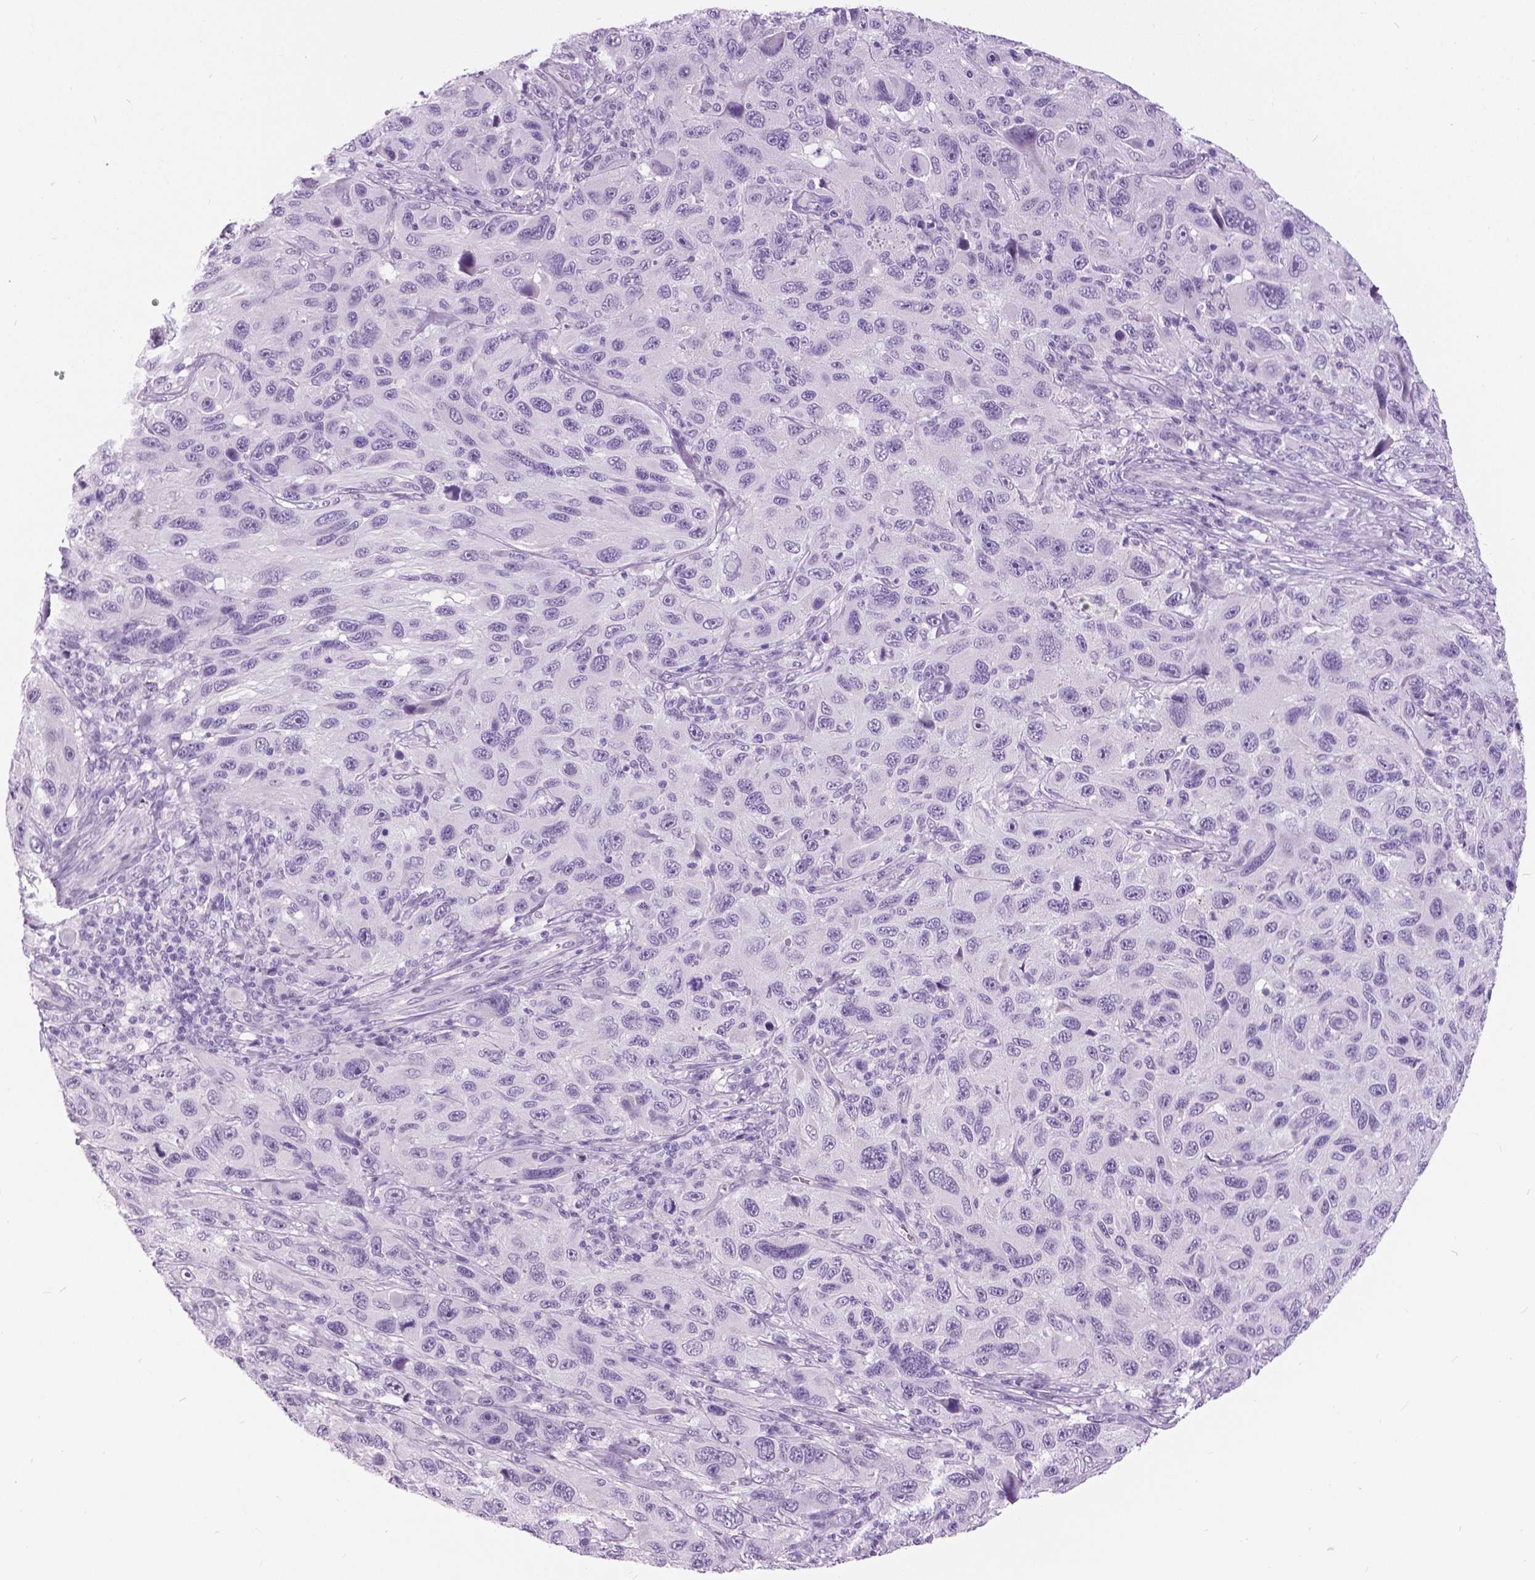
{"staining": {"intensity": "negative", "quantity": "none", "location": "none"}, "tissue": "melanoma", "cell_type": "Tumor cells", "image_type": "cancer", "snomed": [{"axis": "morphology", "description": "Malignant melanoma, NOS"}, {"axis": "topography", "description": "Skin"}], "caption": "High magnification brightfield microscopy of melanoma stained with DAB (brown) and counterstained with hematoxylin (blue): tumor cells show no significant positivity.", "gene": "MYOM1", "patient": {"sex": "male", "age": 53}}